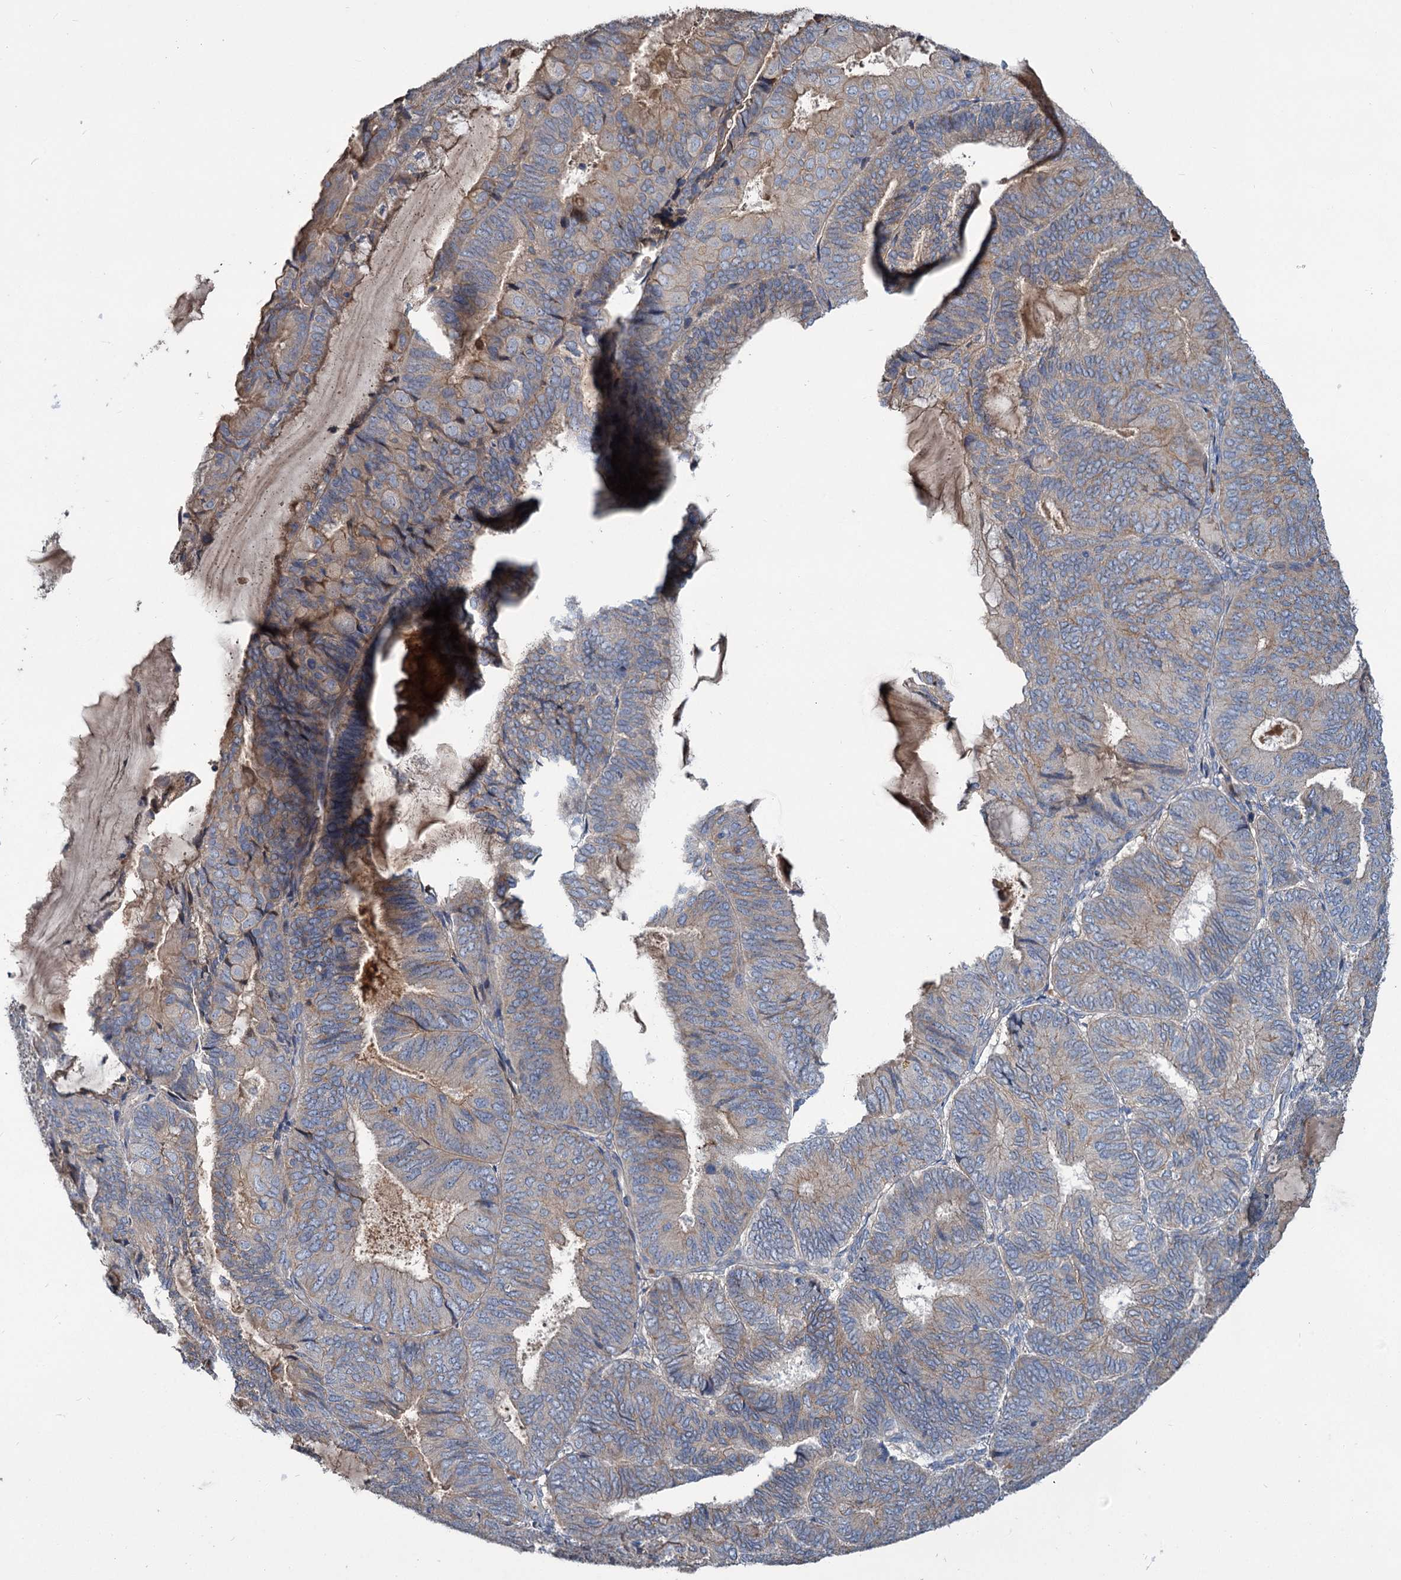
{"staining": {"intensity": "weak", "quantity": "<25%", "location": "cytoplasmic/membranous"}, "tissue": "endometrial cancer", "cell_type": "Tumor cells", "image_type": "cancer", "snomed": [{"axis": "morphology", "description": "Adenocarcinoma, NOS"}, {"axis": "topography", "description": "Endometrium"}], "caption": "Immunohistochemical staining of human endometrial cancer shows no significant staining in tumor cells.", "gene": "URAD", "patient": {"sex": "female", "age": 81}}